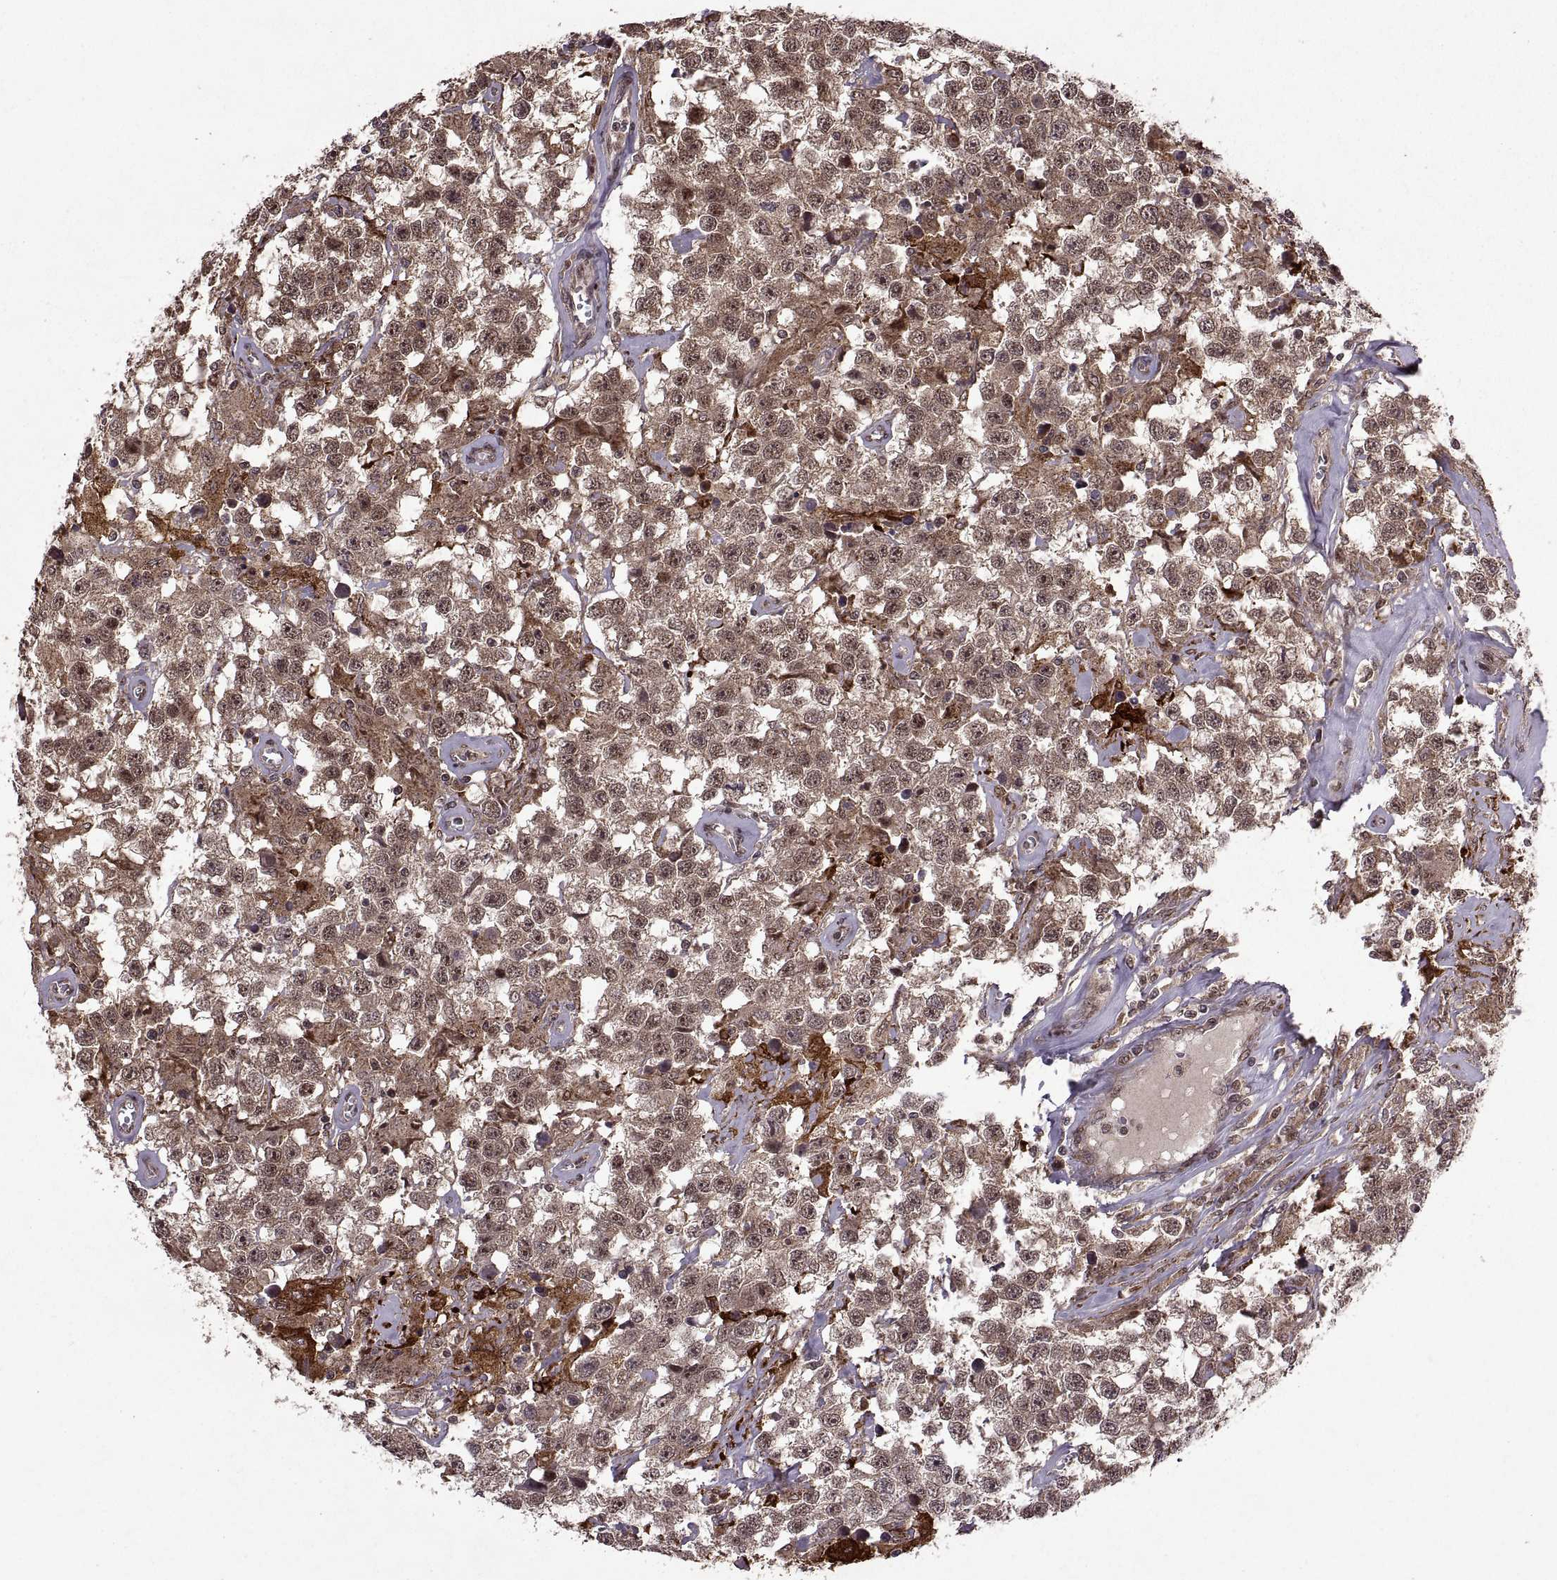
{"staining": {"intensity": "weak", "quantity": ">75%", "location": "cytoplasmic/membranous,nuclear"}, "tissue": "testis cancer", "cell_type": "Tumor cells", "image_type": "cancer", "snomed": [{"axis": "morphology", "description": "Seminoma, NOS"}, {"axis": "topography", "description": "Testis"}], "caption": "Immunohistochemical staining of testis cancer (seminoma) reveals low levels of weak cytoplasmic/membranous and nuclear expression in about >75% of tumor cells. (Brightfield microscopy of DAB IHC at high magnification).", "gene": "PTOV1", "patient": {"sex": "male", "age": 43}}